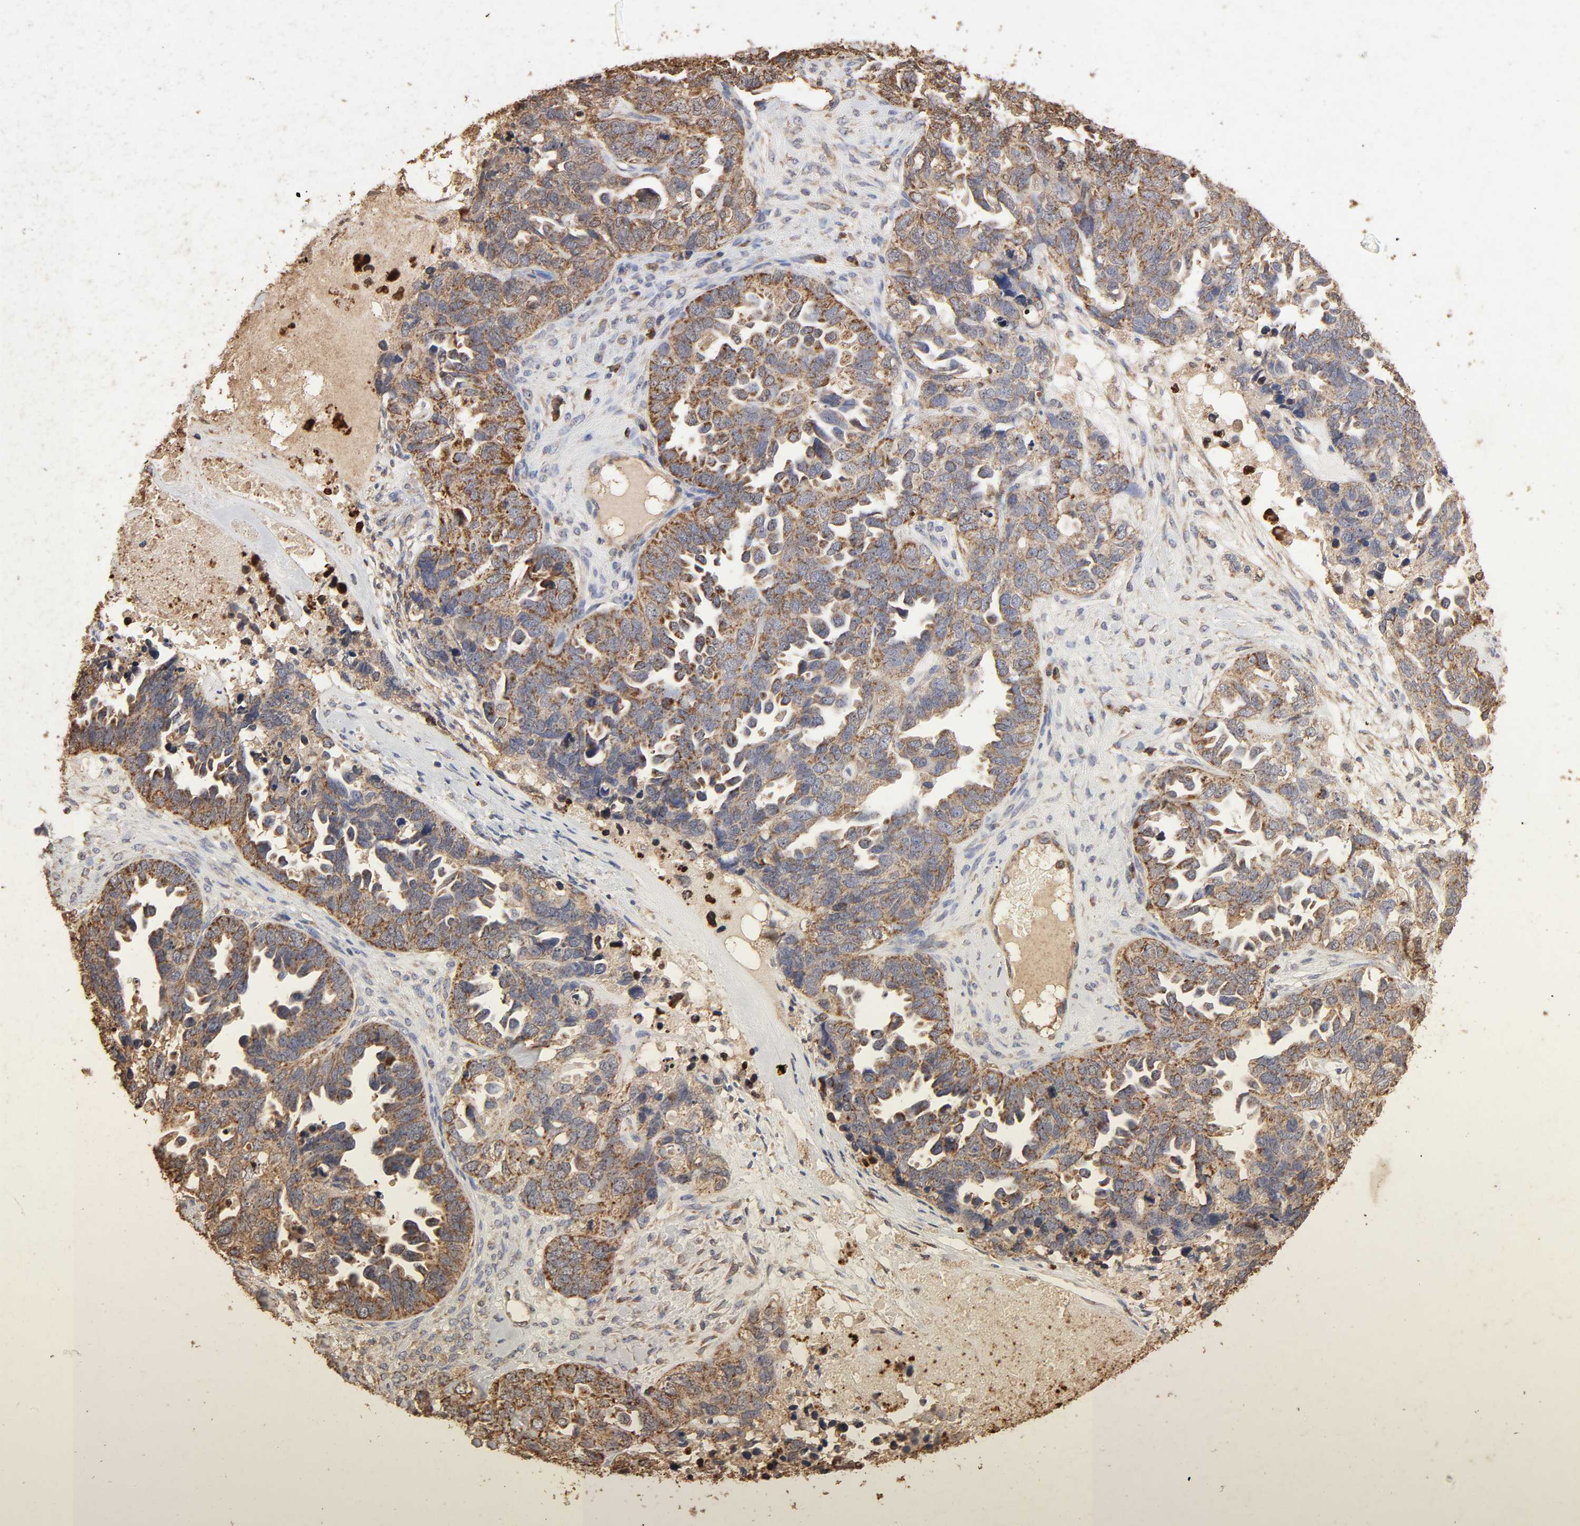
{"staining": {"intensity": "strong", "quantity": ">75%", "location": "cytoplasmic/membranous"}, "tissue": "ovarian cancer", "cell_type": "Tumor cells", "image_type": "cancer", "snomed": [{"axis": "morphology", "description": "Cystadenocarcinoma, serous, NOS"}, {"axis": "topography", "description": "Ovary"}], "caption": "A high amount of strong cytoplasmic/membranous staining is seen in about >75% of tumor cells in ovarian cancer tissue.", "gene": "CYCS", "patient": {"sex": "female", "age": 82}}